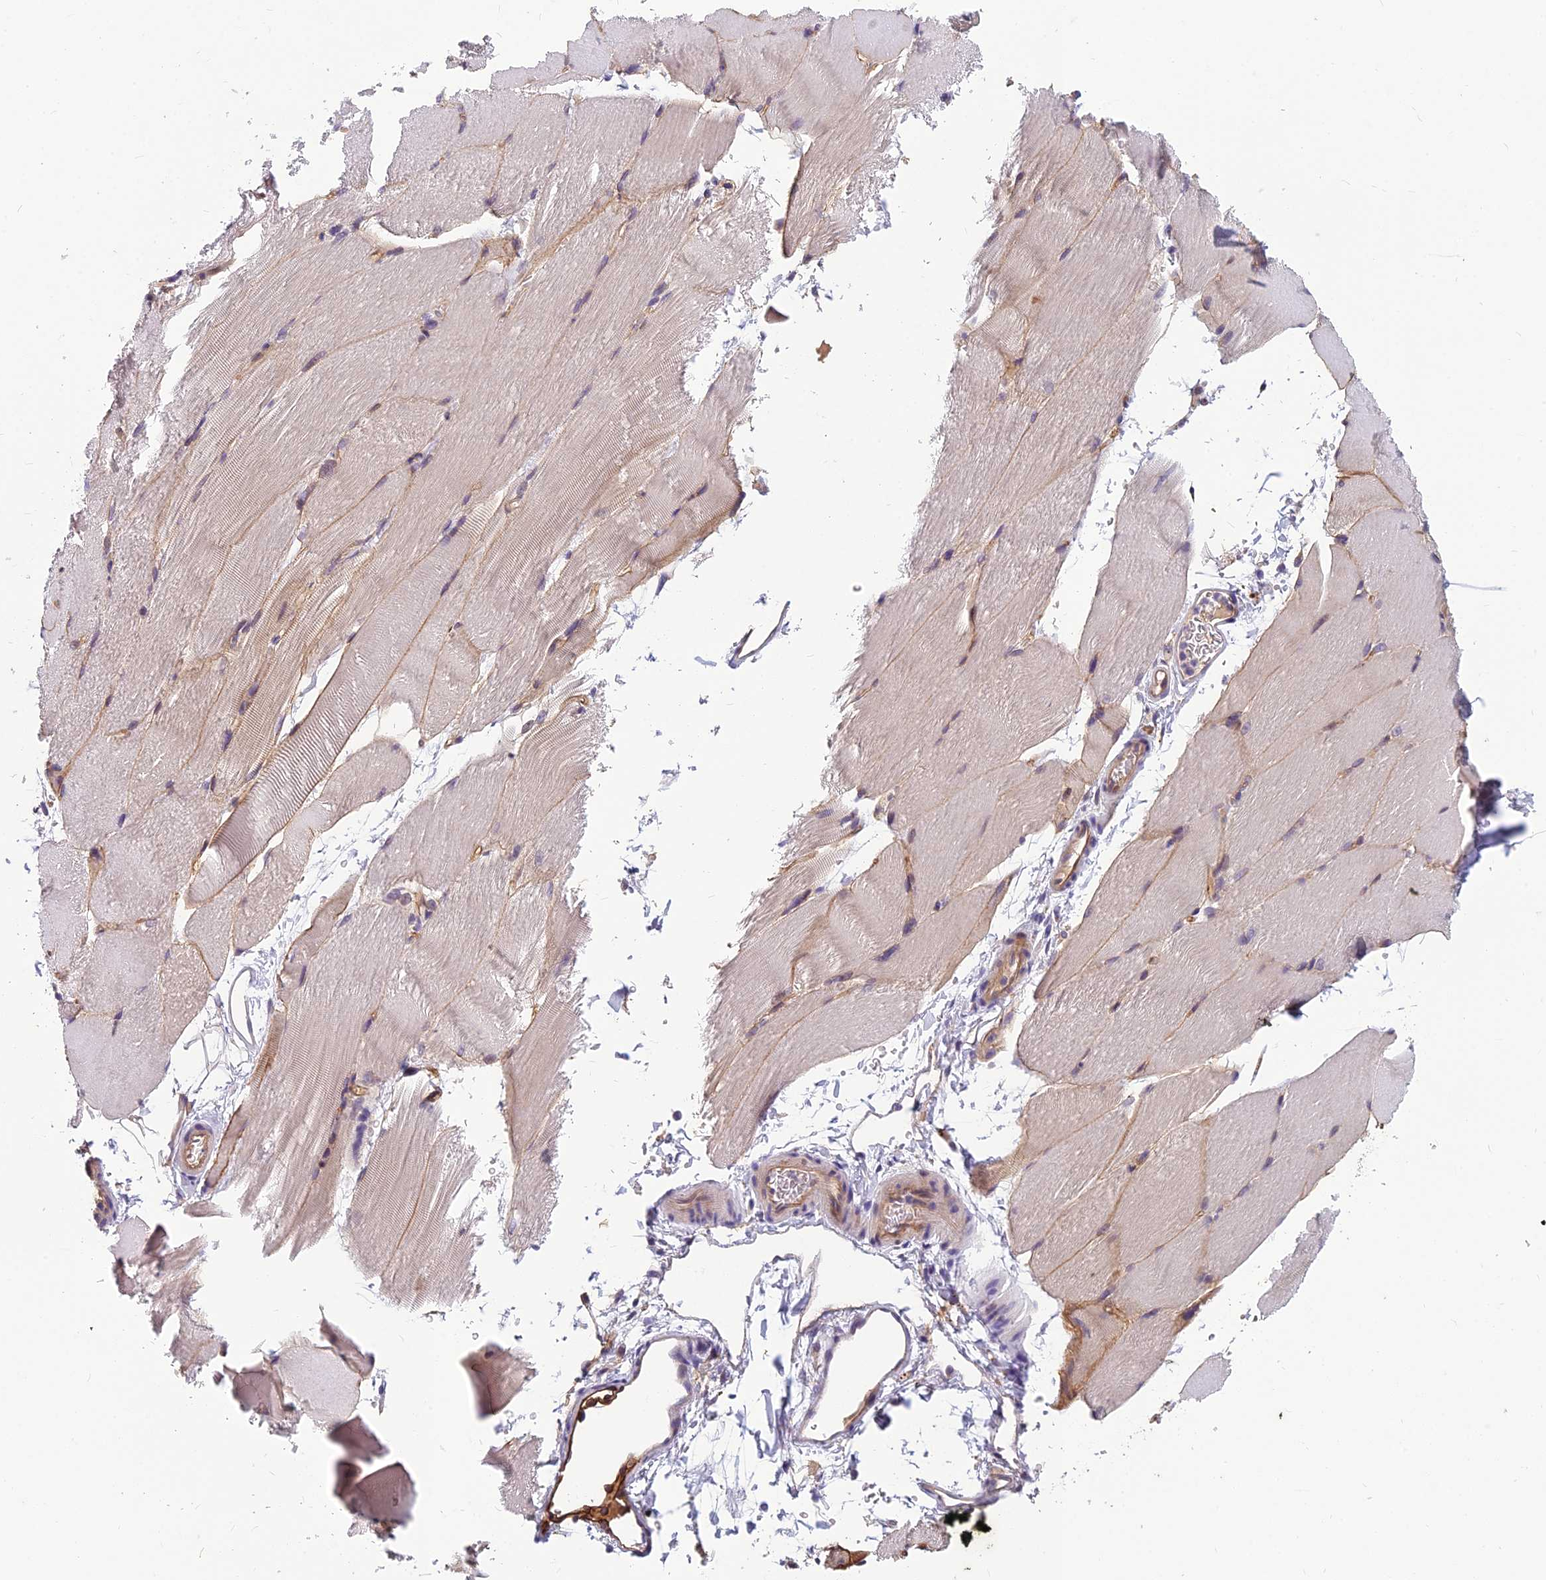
{"staining": {"intensity": "weak", "quantity": "25%-75%", "location": "cytoplasmic/membranous"}, "tissue": "skeletal muscle", "cell_type": "Myocytes", "image_type": "normal", "snomed": [{"axis": "morphology", "description": "Normal tissue, NOS"}, {"axis": "topography", "description": "Skeletal muscle"}, {"axis": "topography", "description": "Parathyroid gland"}], "caption": "A low amount of weak cytoplasmic/membranous staining is identified in approximately 25%-75% of myocytes in unremarkable skeletal muscle.", "gene": "TSPAN15", "patient": {"sex": "female", "age": 37}}